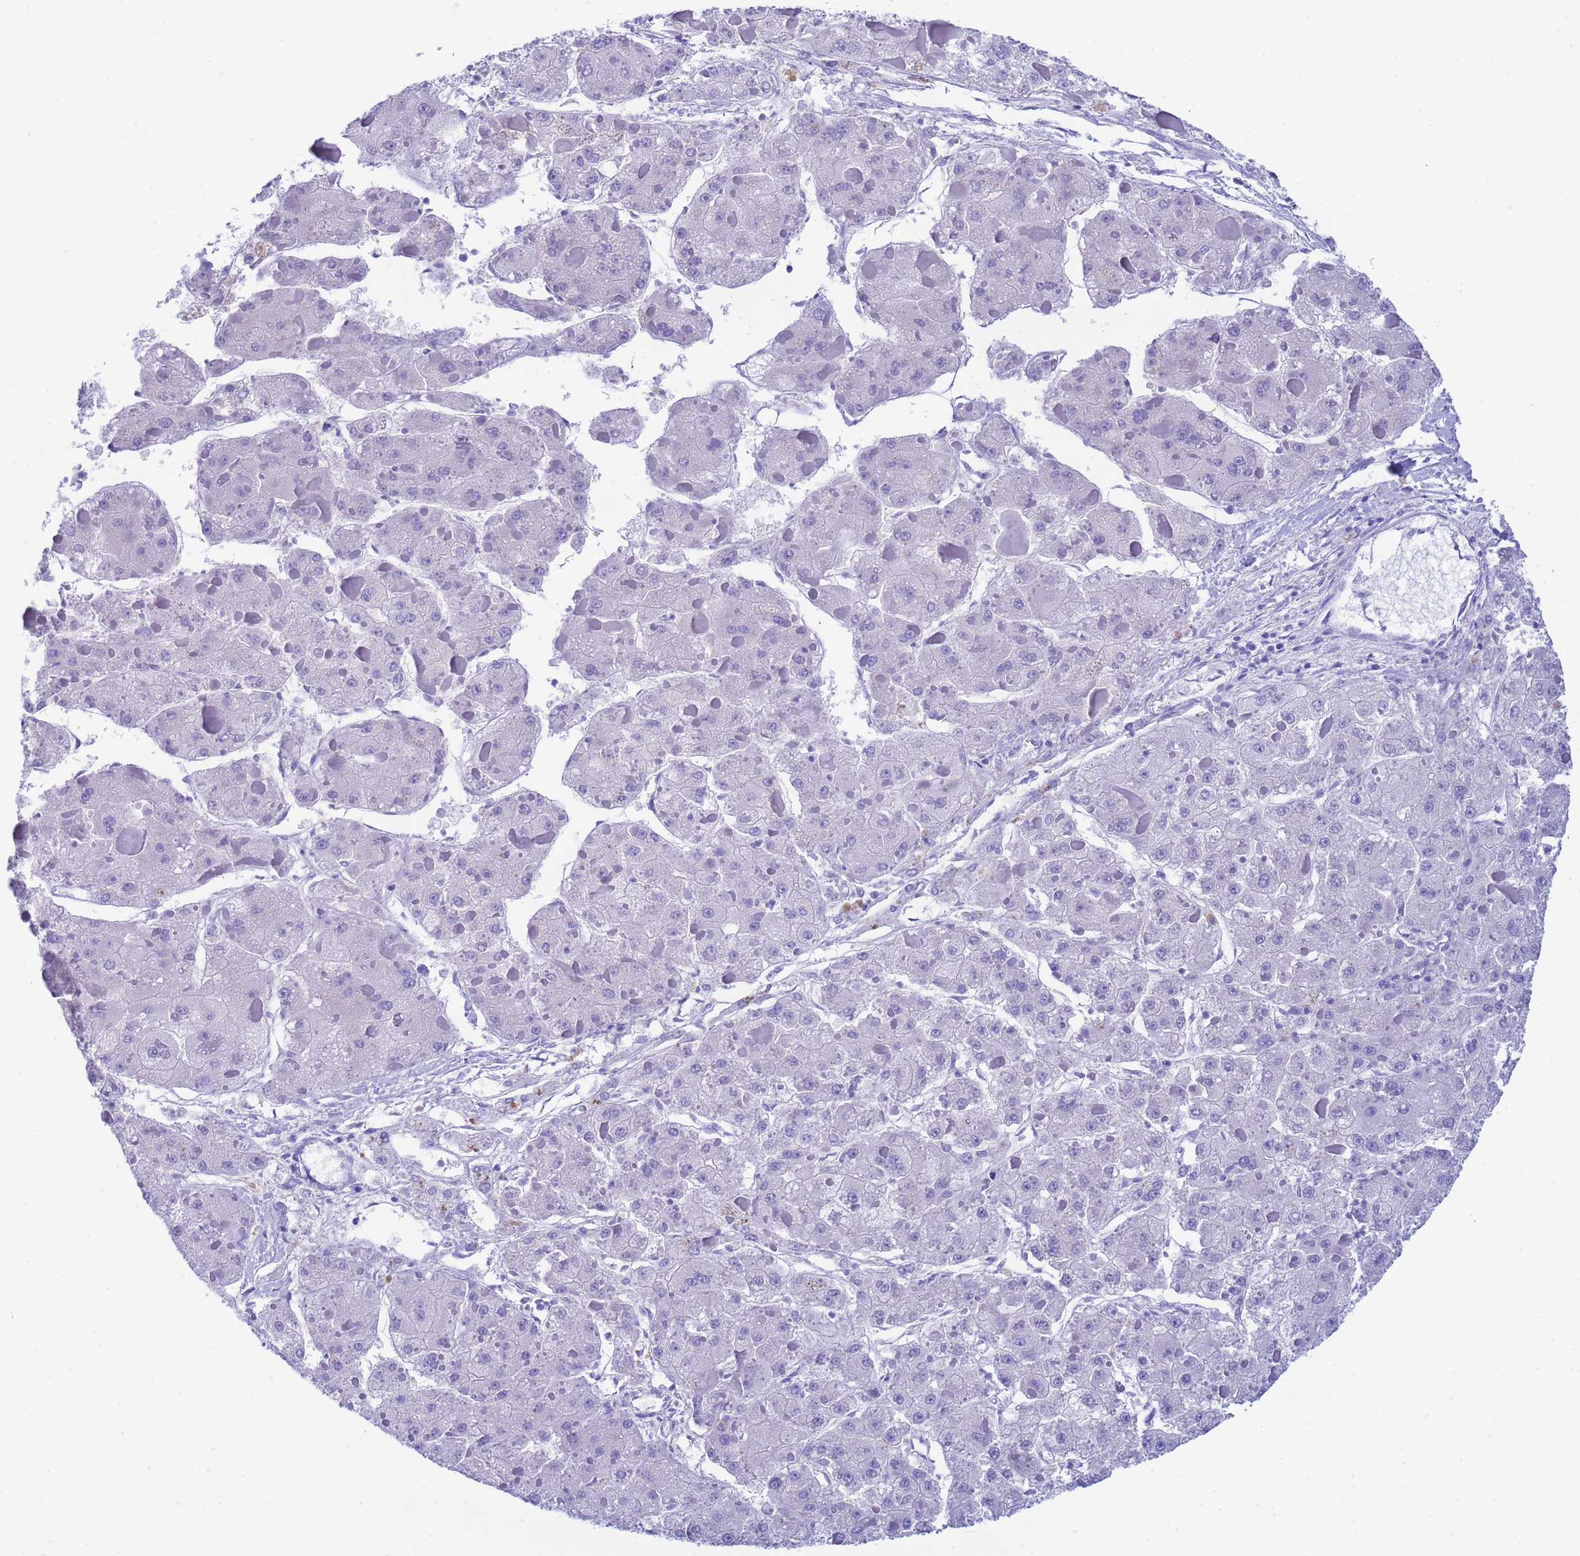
{"staining": {"intensity": "negative", "quantity": "none", "location": "none"}, "tissue": "liver cancer", "cell_type": "Tumor cells", "image_type": "cancer", "snomed": [{"axis": "morphology", "description": "Carcinoma, Hepatocellular, NOS"}, {"axis": "topography", "description": "Liver"}], "caption": "DAB immunohistochemical staining of hepatocellular carcinoma (liver) demonstrates no significant positivity in tumor cells.", "gene": "USP38", "patient": {"sex": "female", "age": 73}}